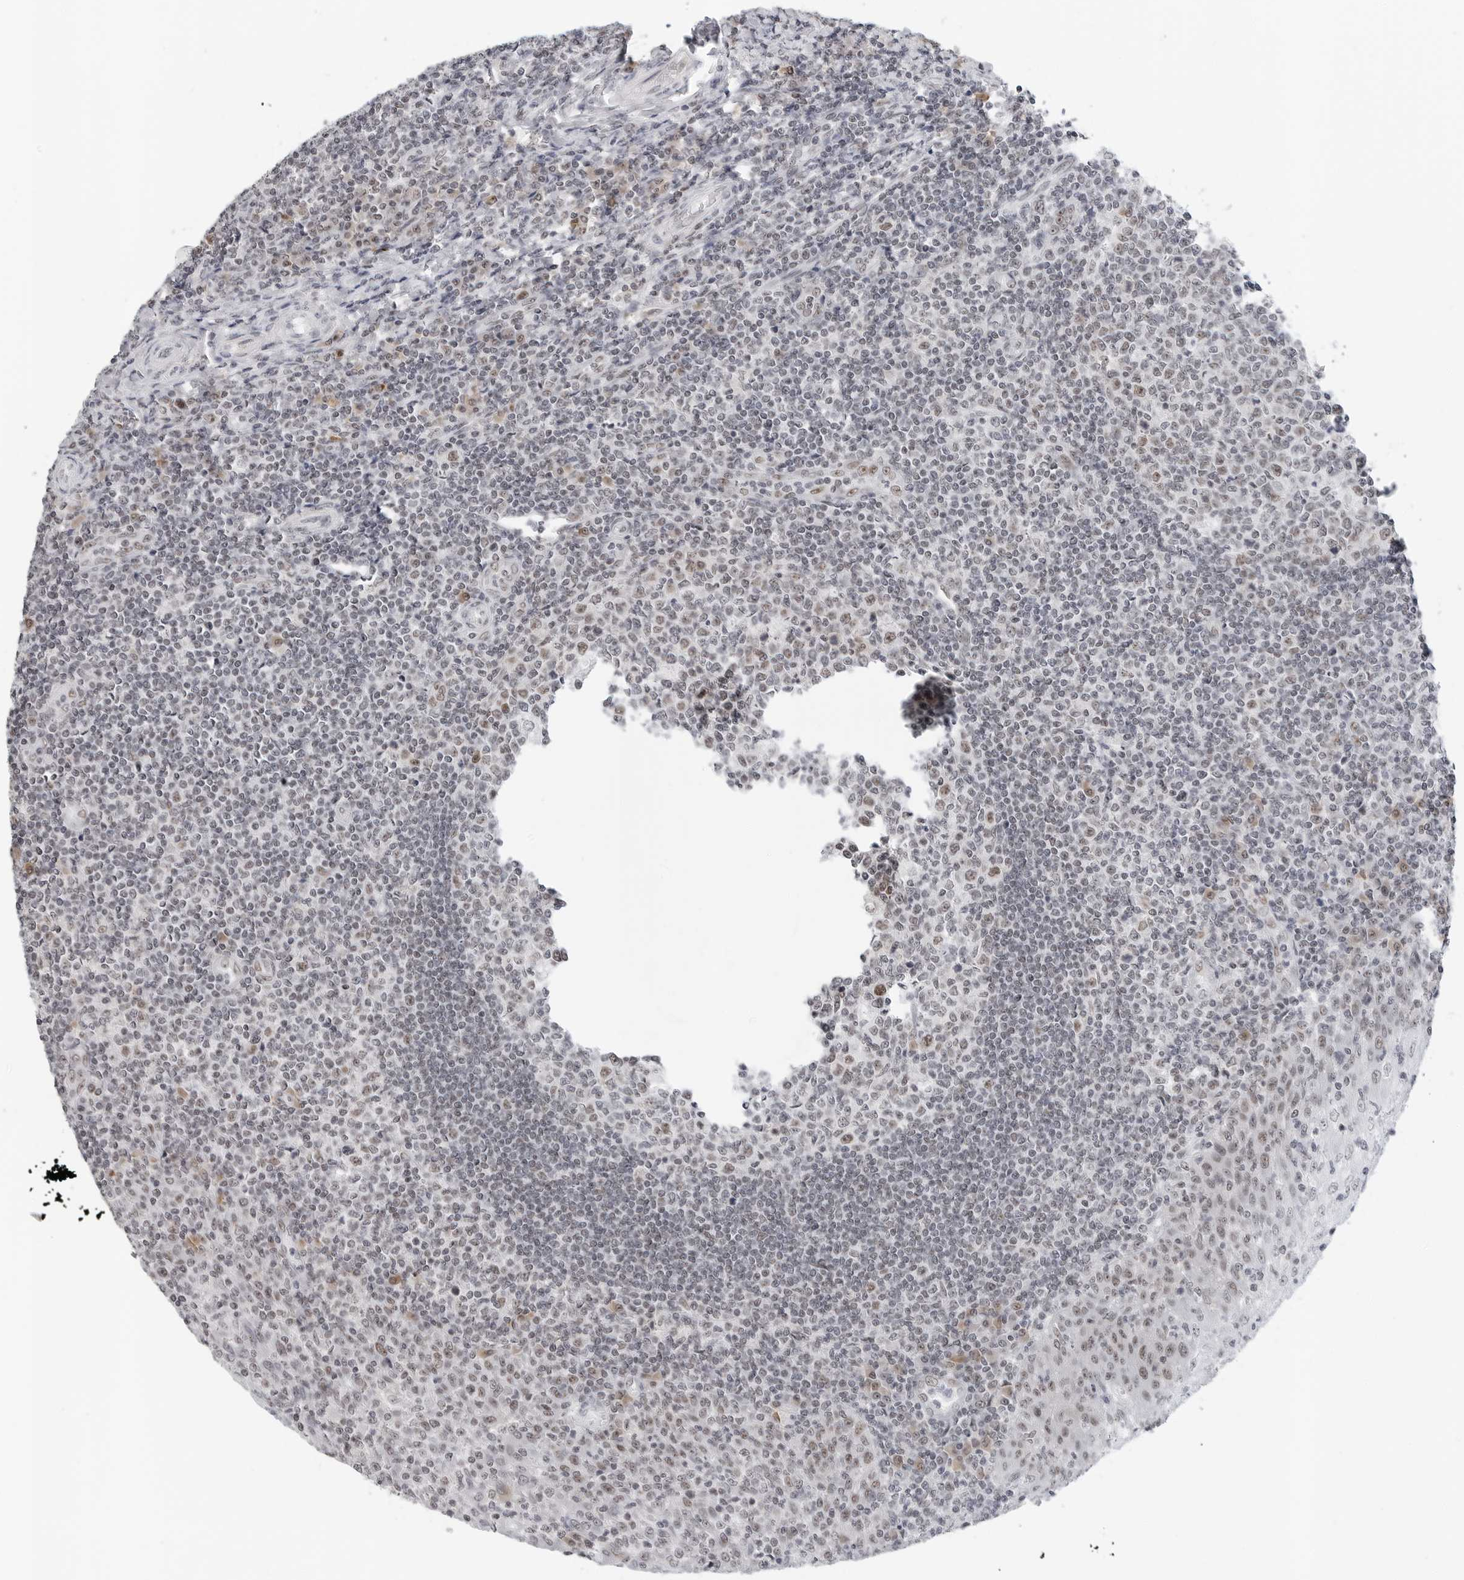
{"staining": {"intensity": "moderate", "quantity": "<25%", "location": "nuclear"}, "tissue": "tonsil", "cell_type": "Germinal center cells", "image_type": "normal", "snomed": [{"axis": "morphology", "description": "Normal tissue, NOS"}, {"axis": "topography", "description": "Tonsil"}], "caption": "Normal tonsil shows moderate nuclear expression in about <25% of germinal center cells Using DAB (brown) and hematoxylin (blue) stains, captured at high magnification using brightfield microscopy..", "gene": "WRAP53", "patient": {"sex": "female", "age": 19}}